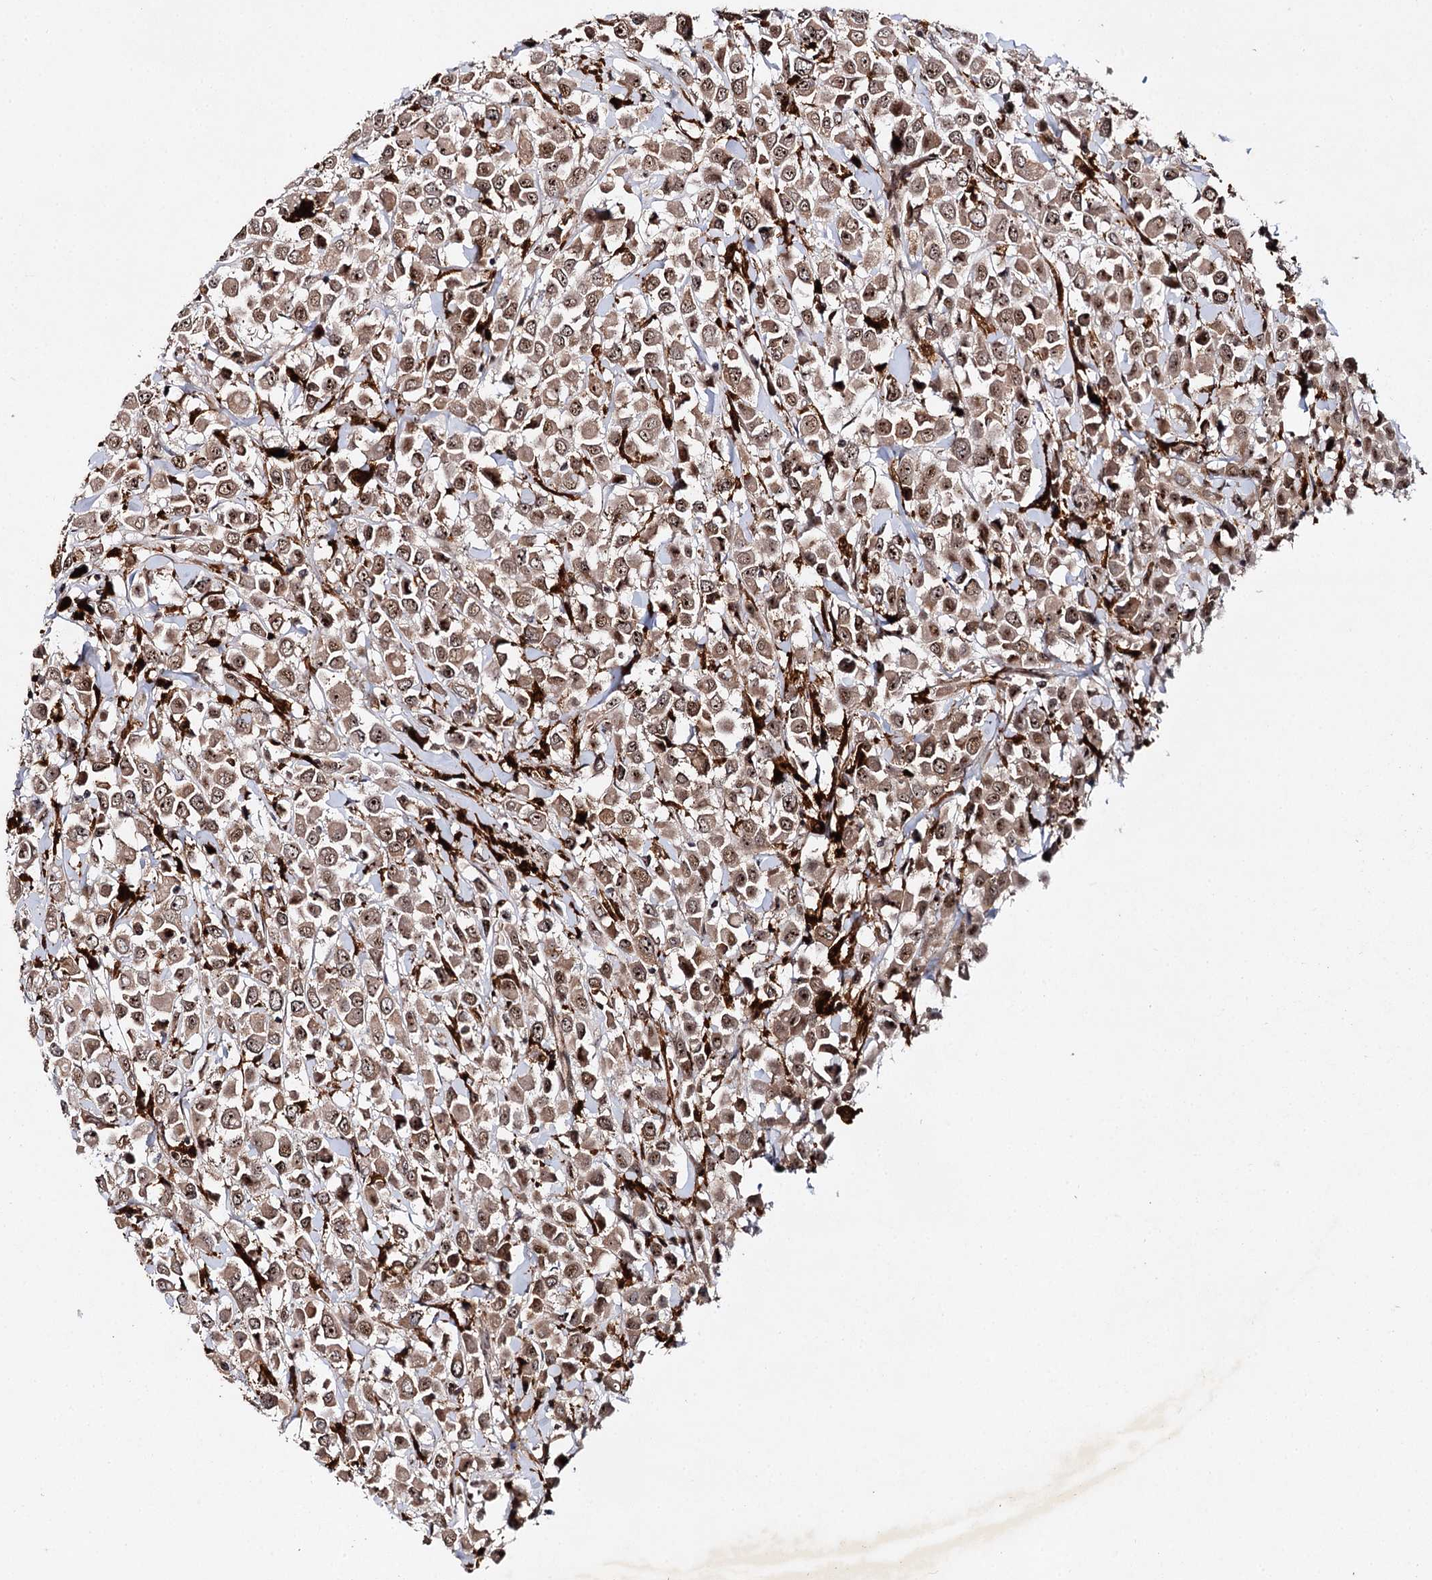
{"staining": {"intensity": "moderate", "quantity": ">75%", "location": "cytoplasmic/membranous,nuclear"}, "tissue": "breast cancer", "cell_type": "Tumor cells", "image_type": "cancer", "snomed": [{"axis": "morphology", "description": "Duct carcinoma"}, {"axis": "topography", "description": "Breast"}], "caption": "Moderate cytoplasmic/membranous and nuclear positivity is appreciated in approximately >75% of tumor cells in breast cancer (intraductal carcinoma).", "gene": "BUD13", "patient": {"sex": "female", "age": 61}}